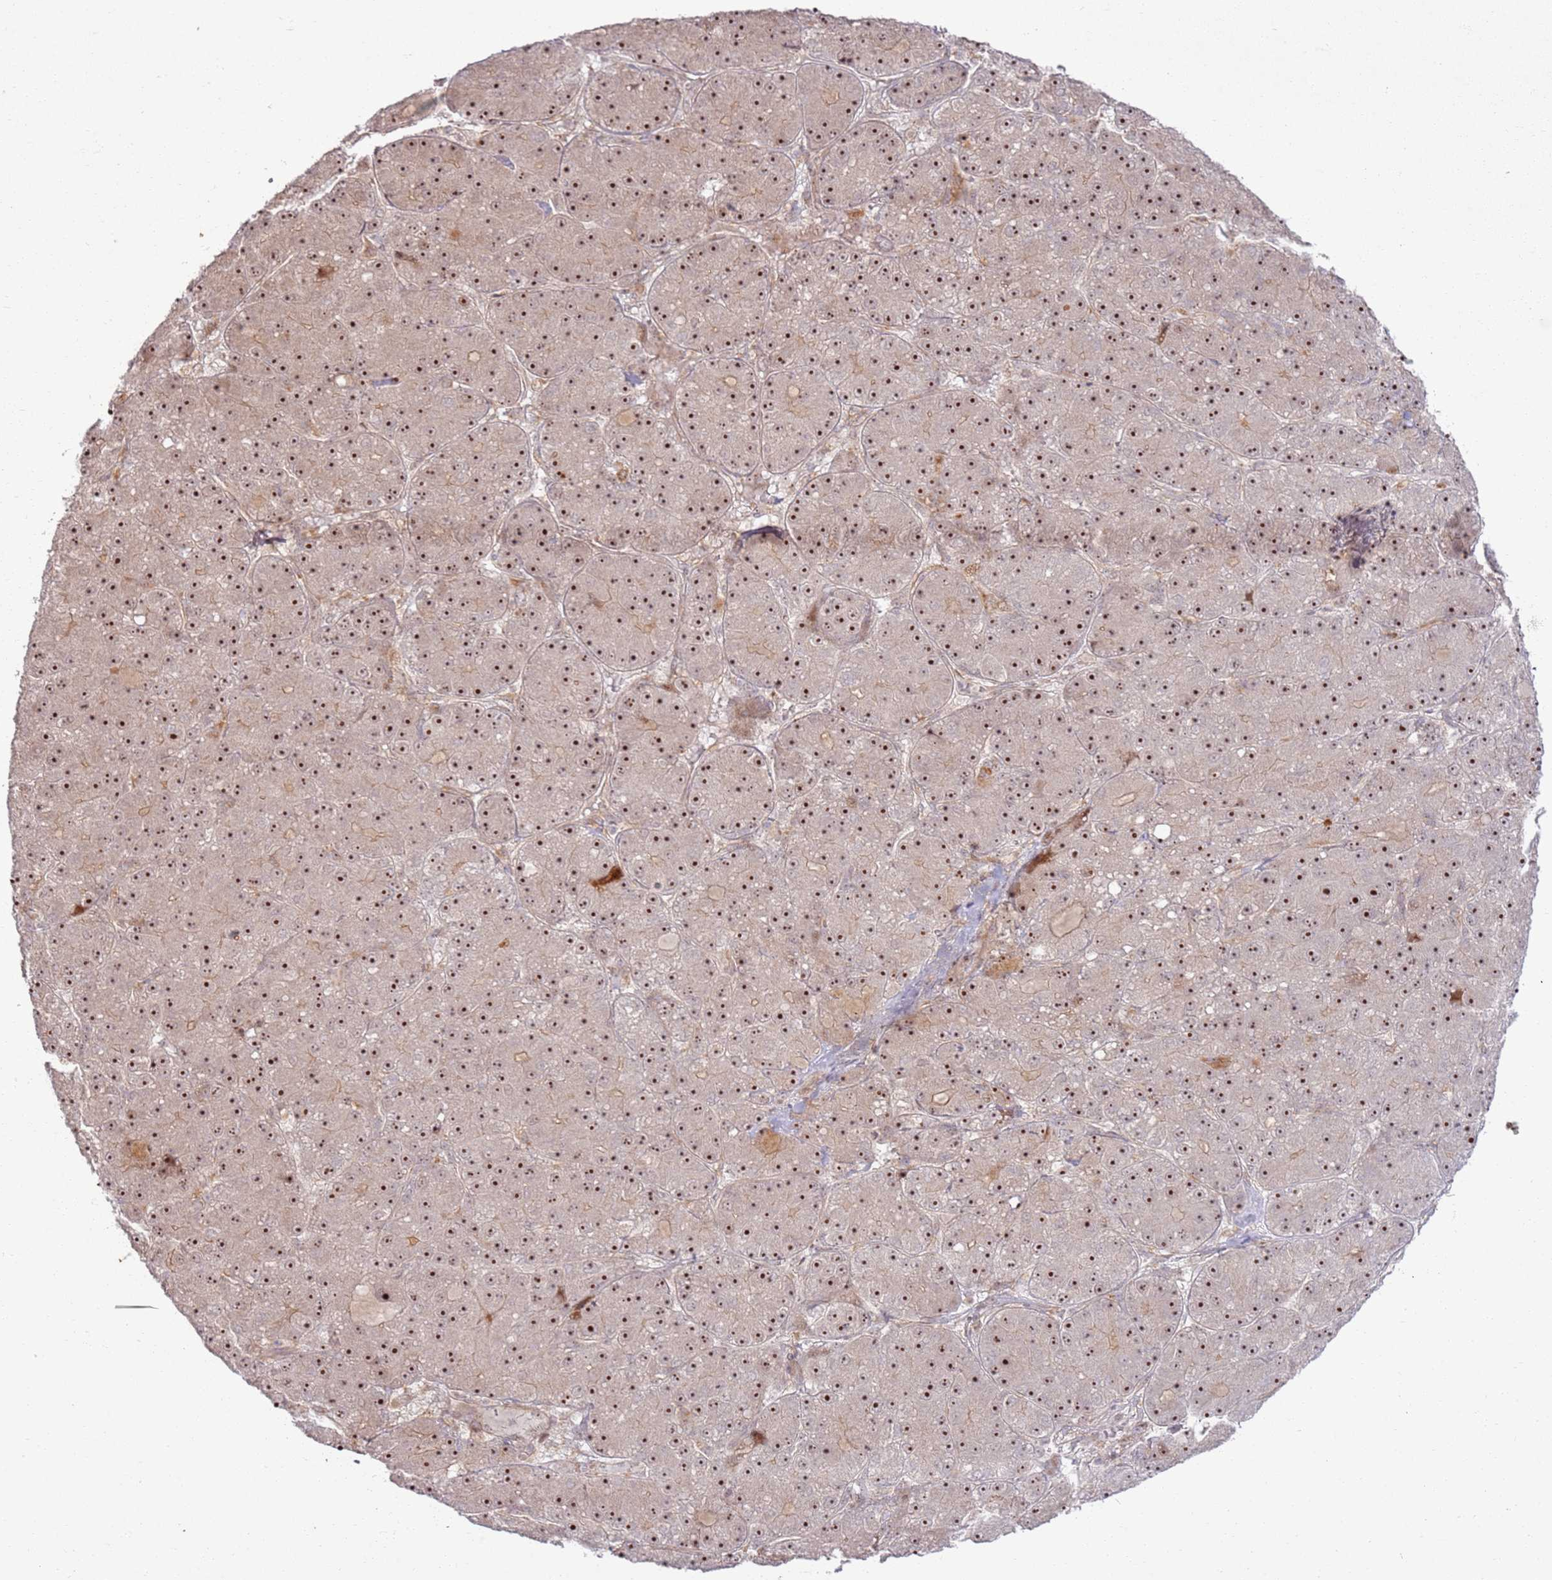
{"staining": {"intensity": "strong", "quantity": ">75%", "location": "nuclear"}, "tissue": "liver cancer", "cell_type": "Tumor cells", "image_type": "cancer", "snomed": [{"axis": "morphology", "description": "Carcinoma, Hepatocellular, NOS"}, {"axis": "topography", "description": "Liver"}], "caption": "Human liver hepatocellular carcinoma stained with a brown dye exhibits strong nuclear positive staining in approximately >75% of tumor cells.", "gene": "CNPY1", "patient": {"sex": "male", "age": 67}}